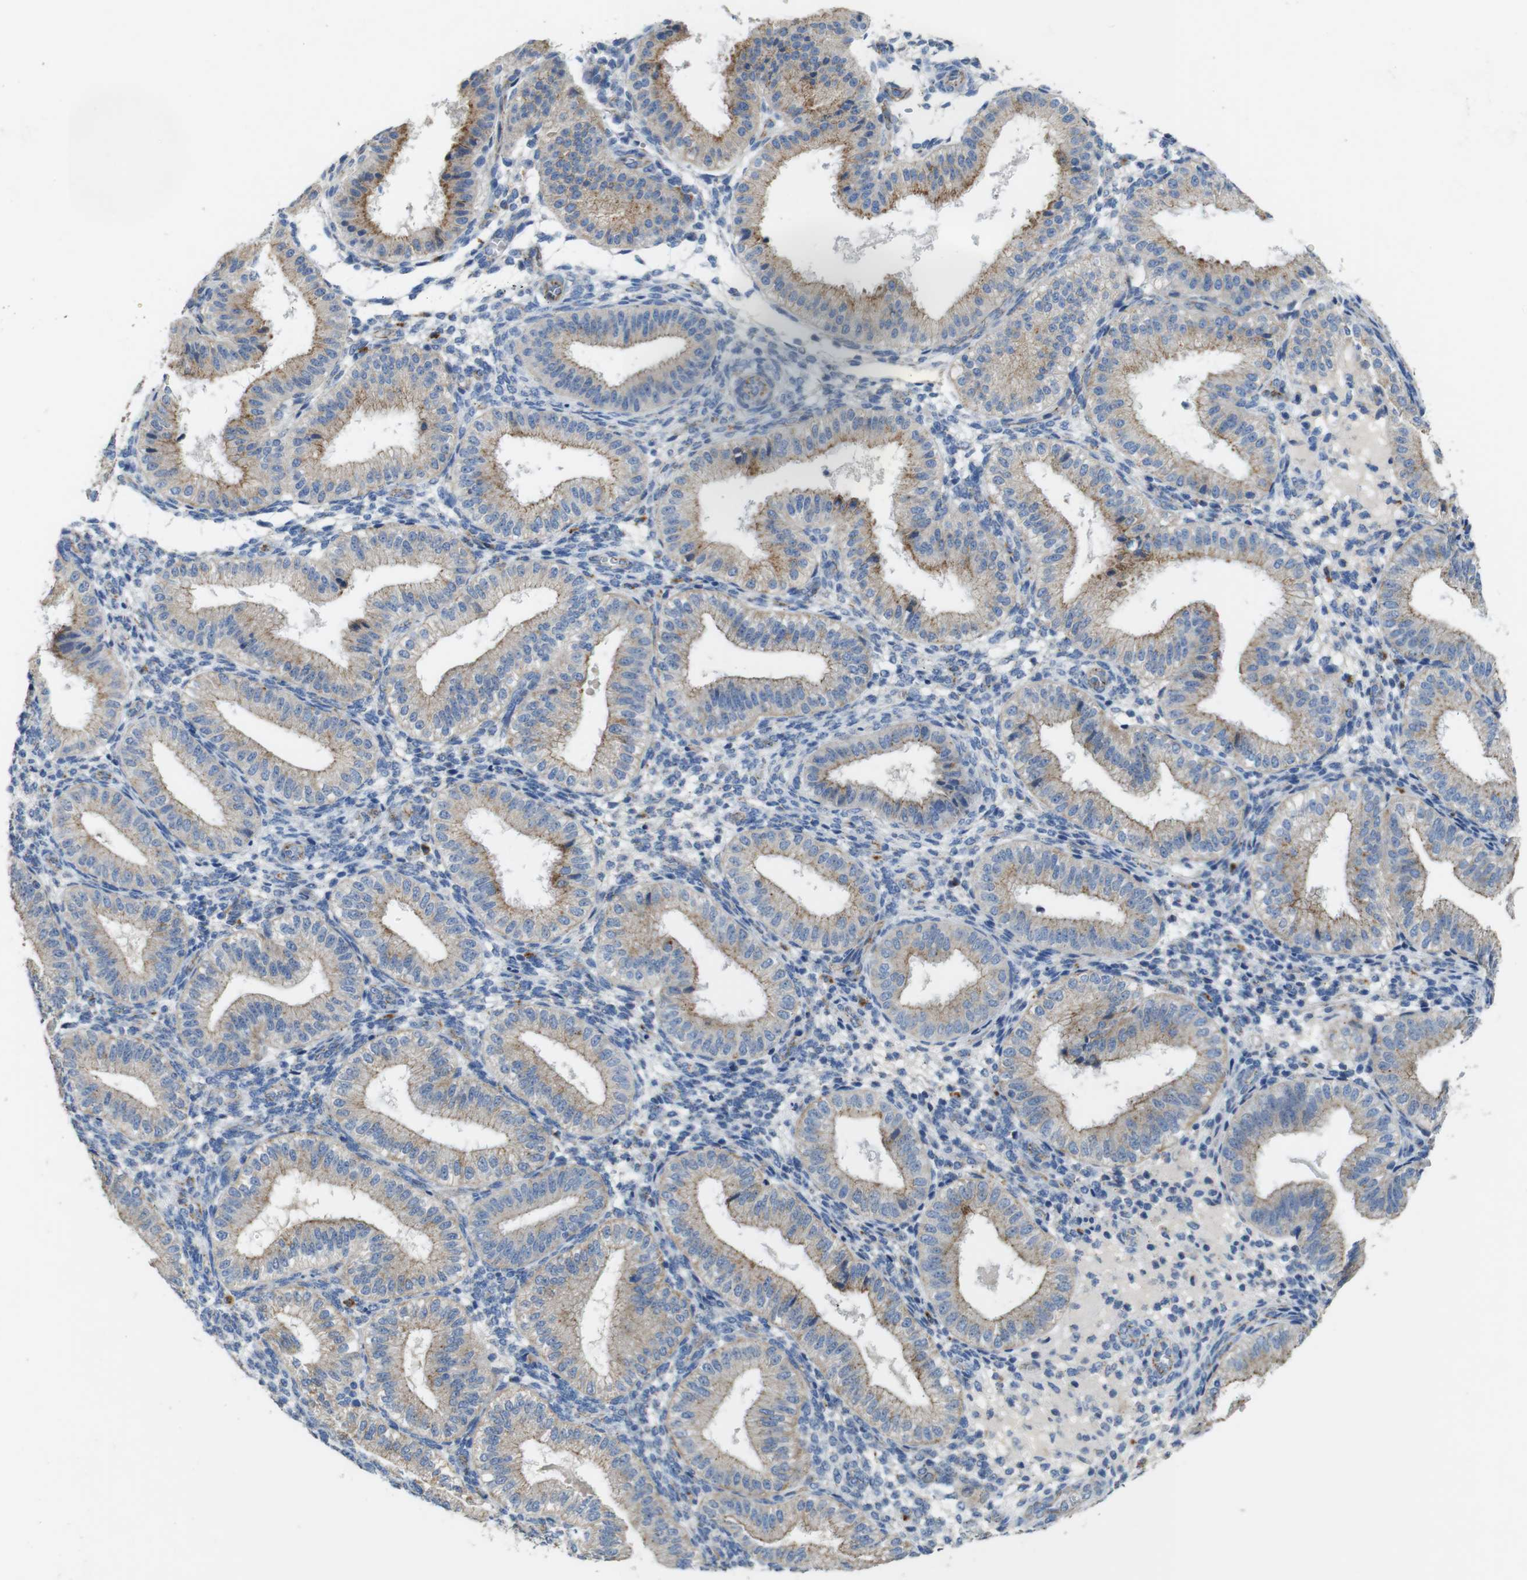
{"staining": {"intensity": "negative", "quantity": "none", "location": "none"}, "tissue": "endometrium", "cell_type": "Cells in endometrial stroma", "image_type": "normal", "snomed": [{"axis": "morphology", "description": "Normal tissue, NOS"}, {"axis": "topography", "description": "Endometrium"}], "caption": "Human endometrium stained for a protein using immunohistochemistry (IHC) exhibits no expression in cells in endometrial stroma.", "gene": "NHLRC3", "patient": {"sex": "female", "age": 39}}